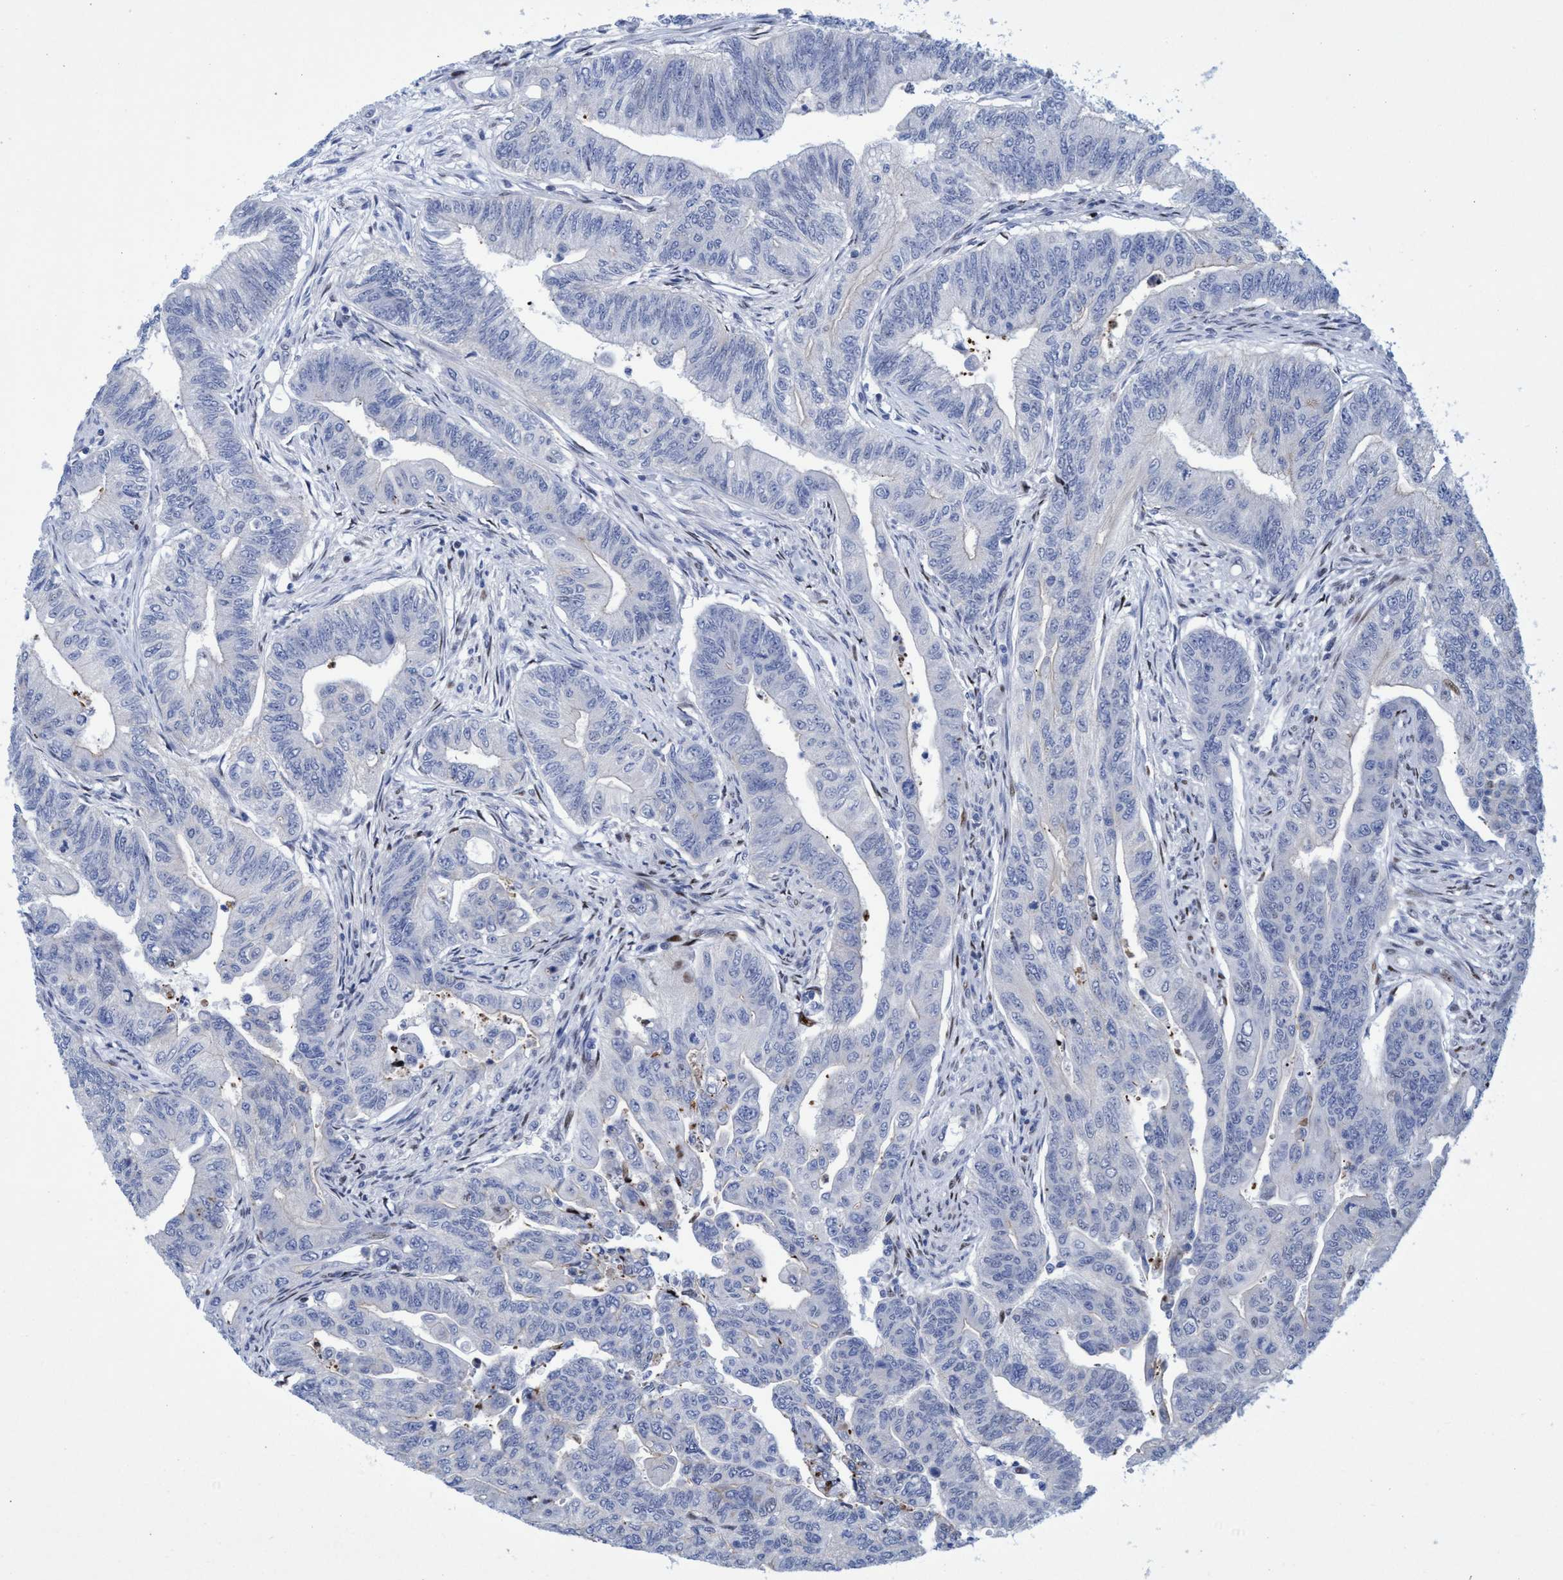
{"staining": {"intensity": "negative", "quantity": "none", "location": "none"}, "tissue": "colorectal cancer", "cell_type": "Tumor cells", "image_type": "cancer", "snomed": [{"axis": "morphology", "description": "Adenoma, NOS"}, {"axis": "morphology", "description": "Adenocarcinoma, NOS"}, {"axis": "topography", "description": "Colon"}], "caption": "Immunohistochemistry histopathology image of neoplastic tissue: colorectal cancer stained with DAB demonstrates no significant protein expression in tumor cells. (Stains: DAB immunohistochemistry with hematoxylin counter stain, Microscopy: brightfield microscopy at high magnification).", "gene": "R3HCC1", "patient": {"sex": "male", "age": 79}}